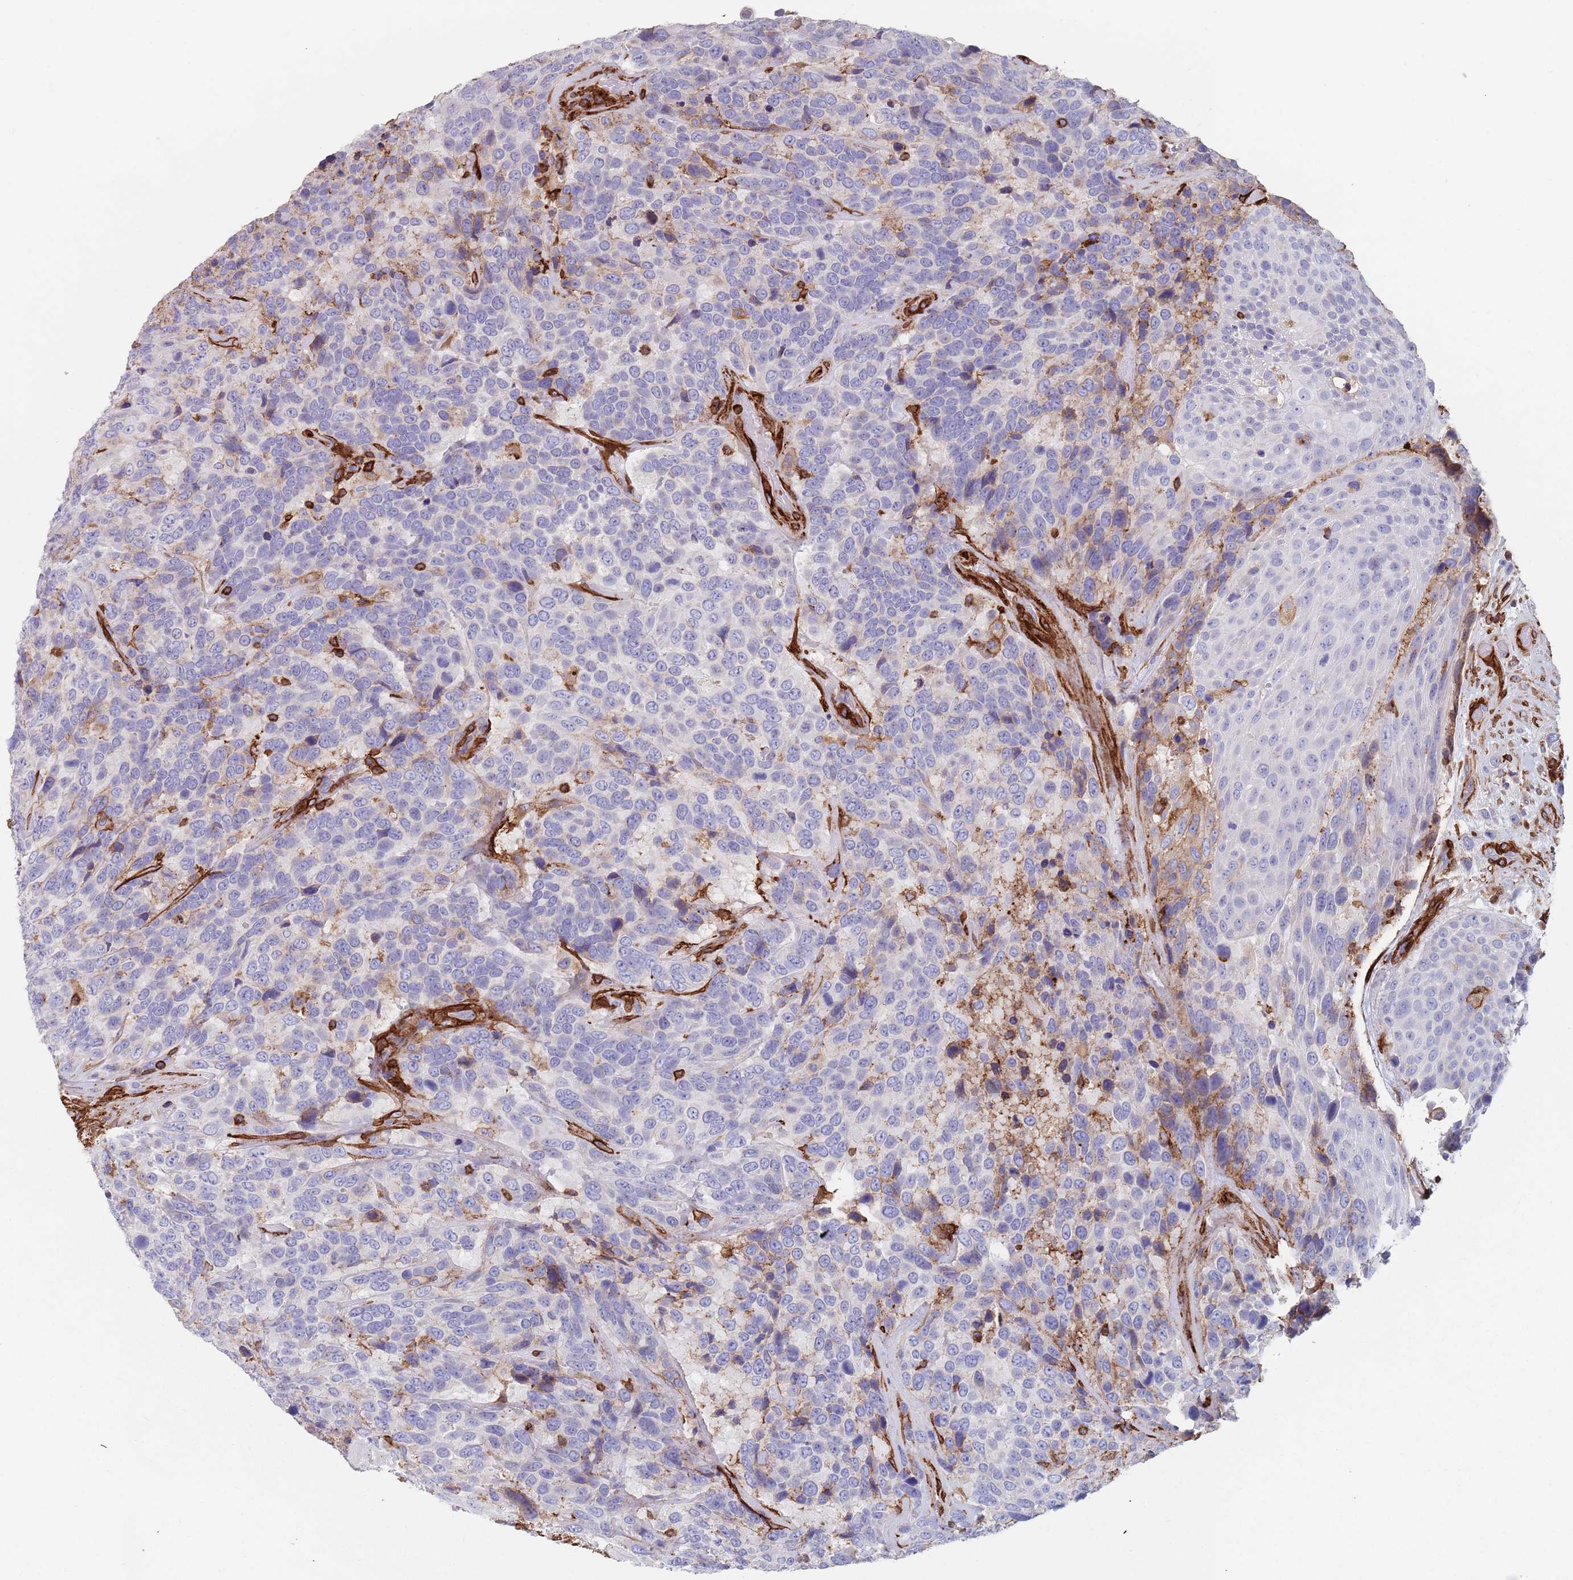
{"staining": {"intensity": "negative", "quantity": "none", "location": "none"}, "tissue": "urothelial cancer", "cell_type": "Tumor cells", "image_type": "cancer", "snomed": [{"axis": "morphology", "description": "Urothelial carcinoma, High grade"}, {"axis": "topography", "description": "Urinary bladder"}], "caption": "Protein analysis of urothelial cancer demonstrates no significant staining in tumor cells. Nuclei are stained in blue.", "gene": "RNF144A", "patient": {"sex": "female", "age": 70}}